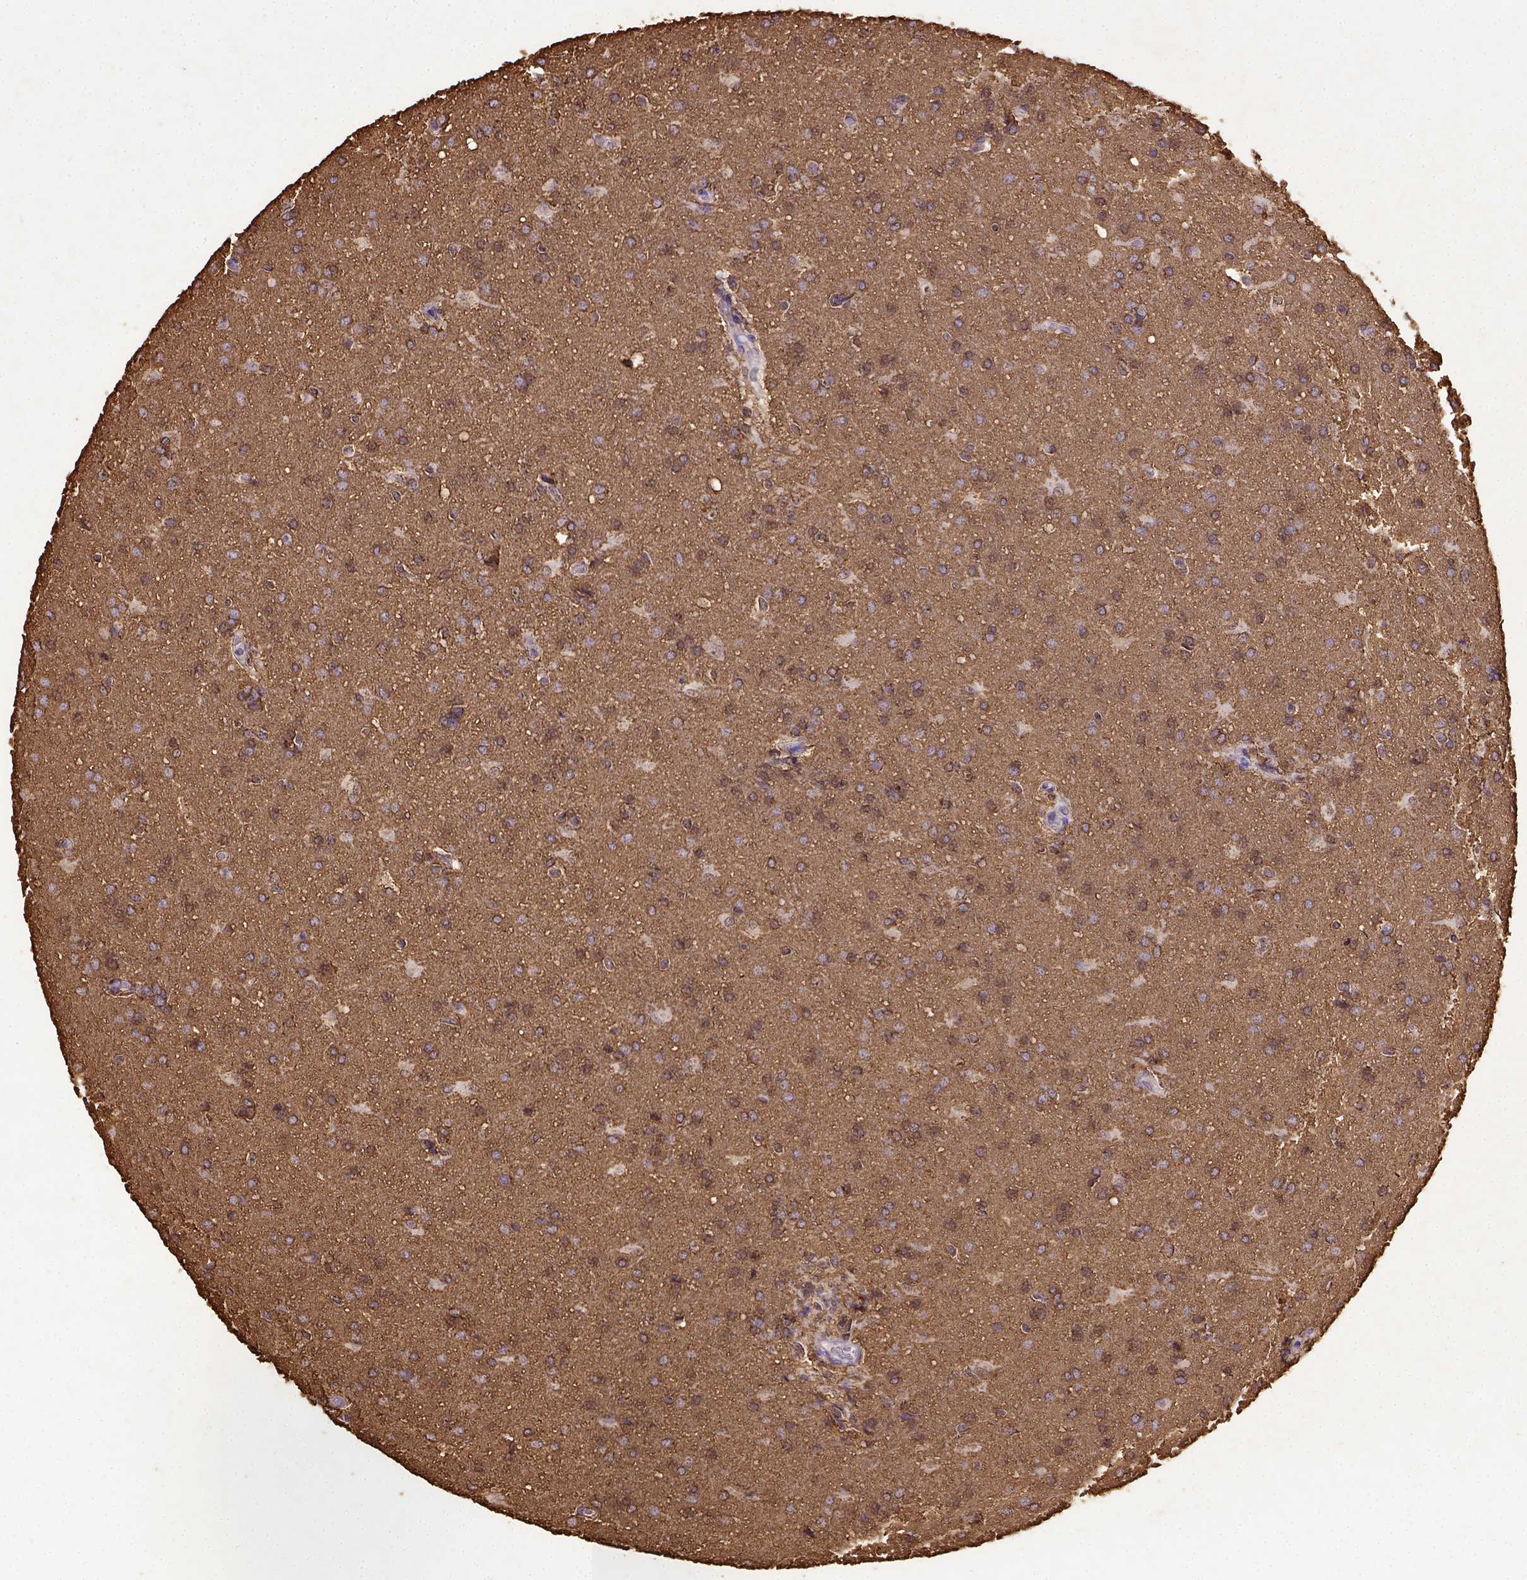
{"staining": {"intensity": "moderate", "quantity": "25%-75%", "location": "cytoplasmic/membranous"}, "tissue": "glioma", "cell_type": "Tumor cells", "image_type": "cancer", "snomed": [{"axis": "morphology", "description": "Glioma, malignant, High grade"}, {"axis": "topography", "description": "Brain"}], "caption": "Glioma stained with a protein marker demonstrates moderate staining in tumor cells.", "gene": "B3GAT1", "patient": {"sex": "male", "age": 68}}